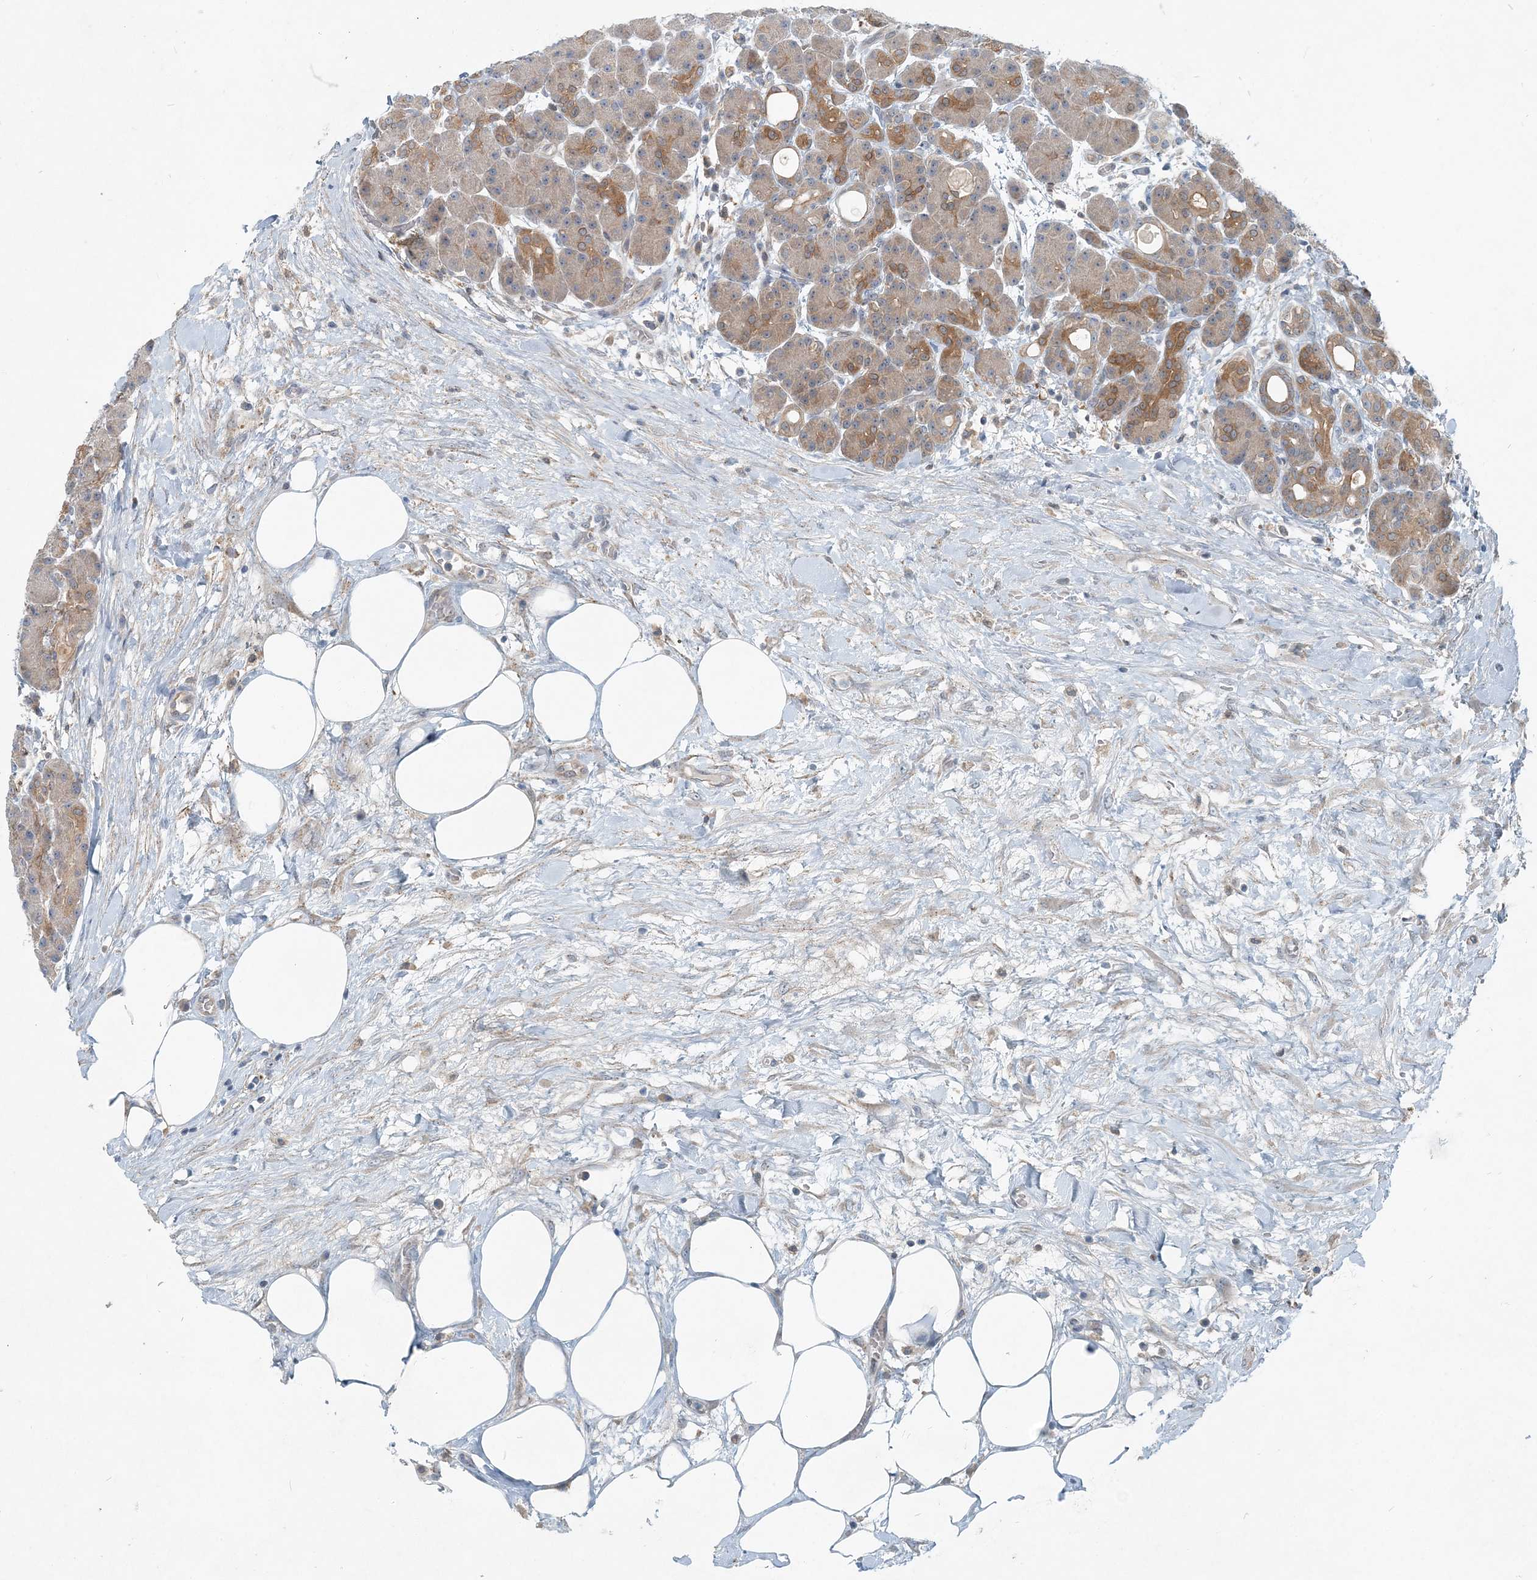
{"staining": {"intensity": "moderate", "quantity": "25%-75%", "location": "cytoplasmic/membranous"}, "tissue": "pancreas", "cell_type": "Exocrine glandular cells", "image_type": "normal", "snomed": [{"axis": "morphology", "description": "Normal tissue, NOS"}, {"axis": "topography", "description": "Pancreas"}], "caption": "Brown immunohistochemical staining in benign human pancreas displays moderate cytoplasmic/membranous expression in approximately 25%-75% of exocrine glandular cells.", "gene": "ARMH1", "patient": {"sex": "male", "age": 63}}